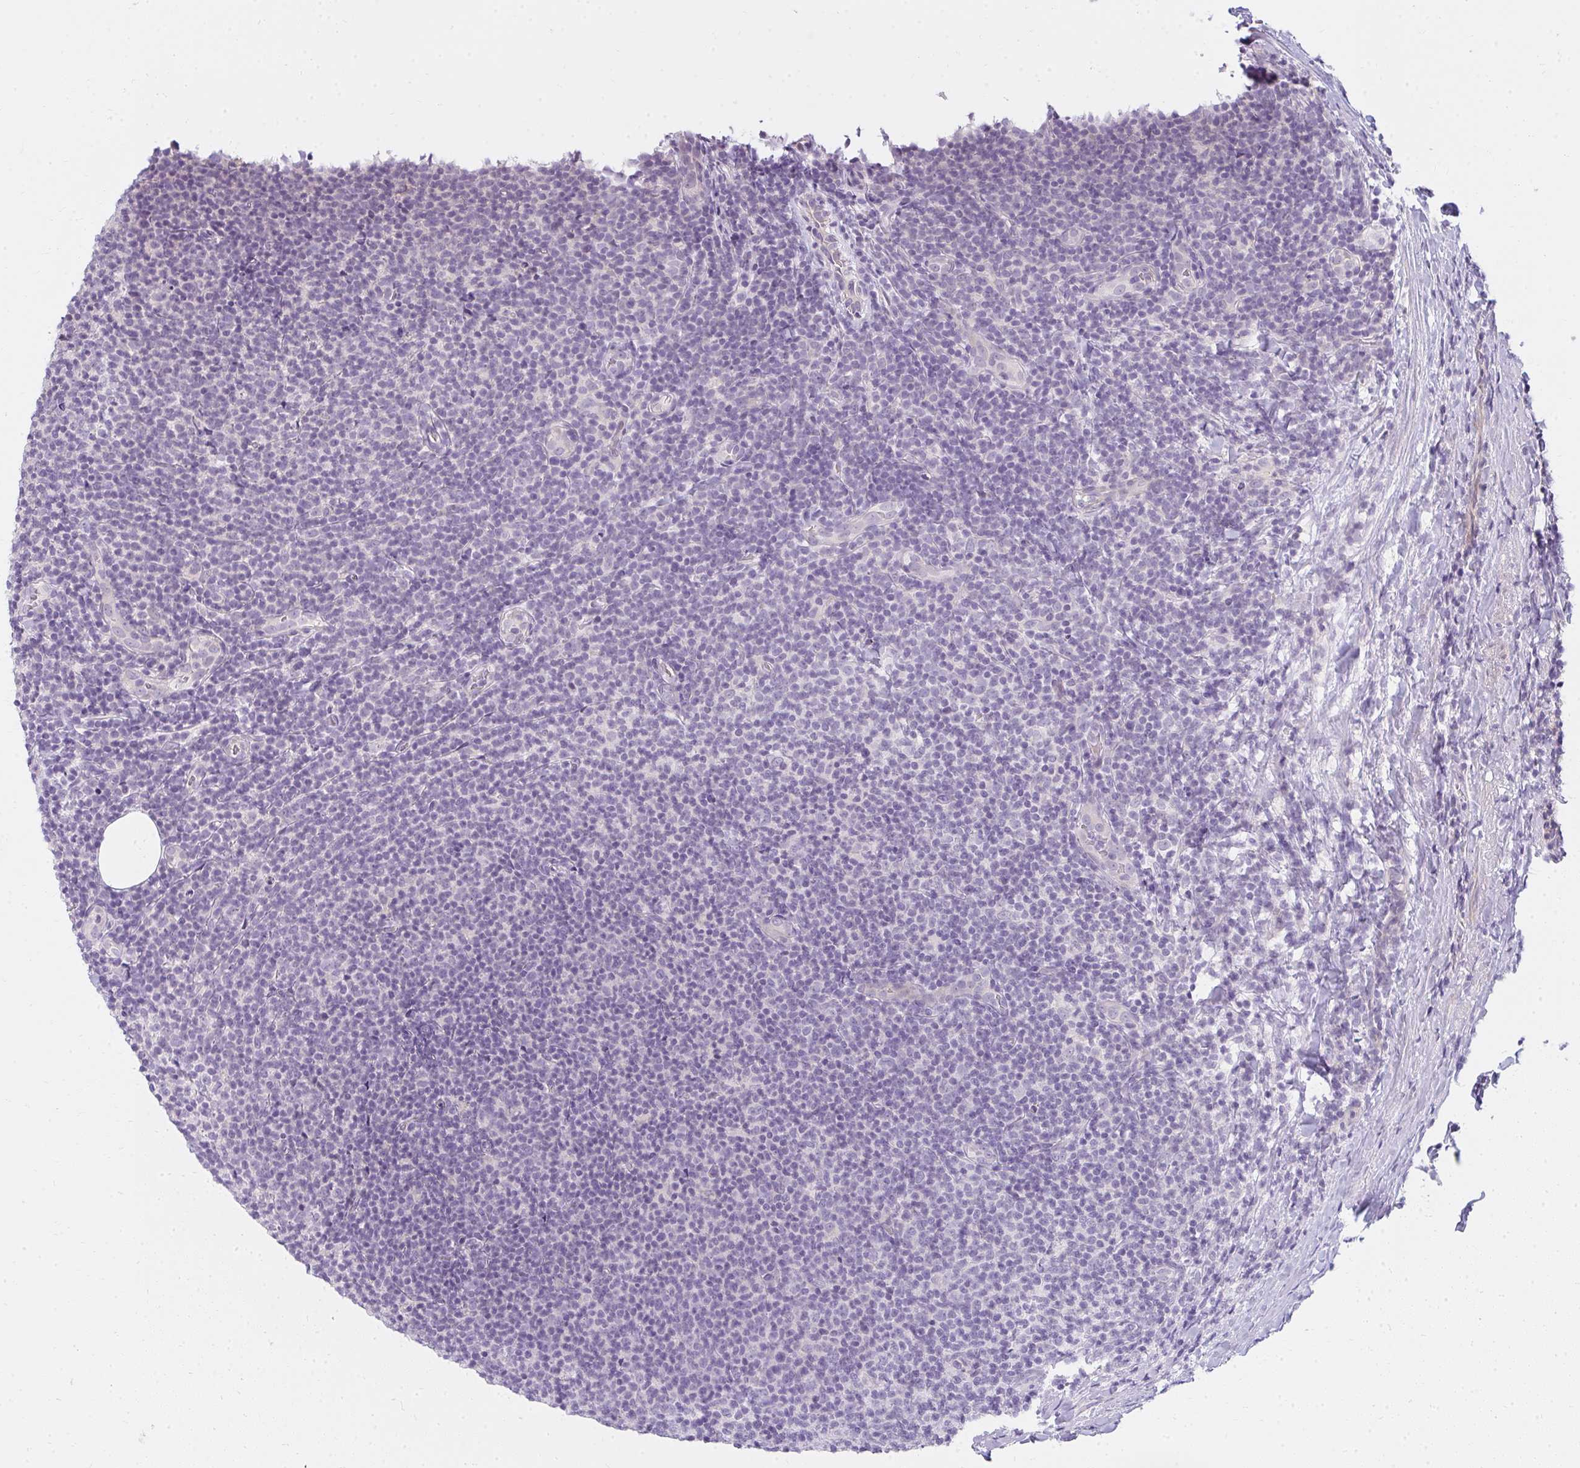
{"staining": {"intensity": "negative", "quantity": "none", "location": "none"}, "tissue": "lymphoma", "cell_type": "Tumor cells", "image_type": "cancer", "snomed": [{"axis": "morphology", "description": "Malignant lymphoma, non-Hodgkin's type, Low grade"}, {"axis": "topography", "description": "Lymph node"}], "caption": "A high-resolution micrograph shows immunohistochemistry (IHC) staining of lymphoma, which demonstrates no significant staining in tumor cells. (DAB immunohistochemistry with hematoxylin counter stain).", "gene": "PPP1R3G", "patient": {"sex": "male", "age": 66}}